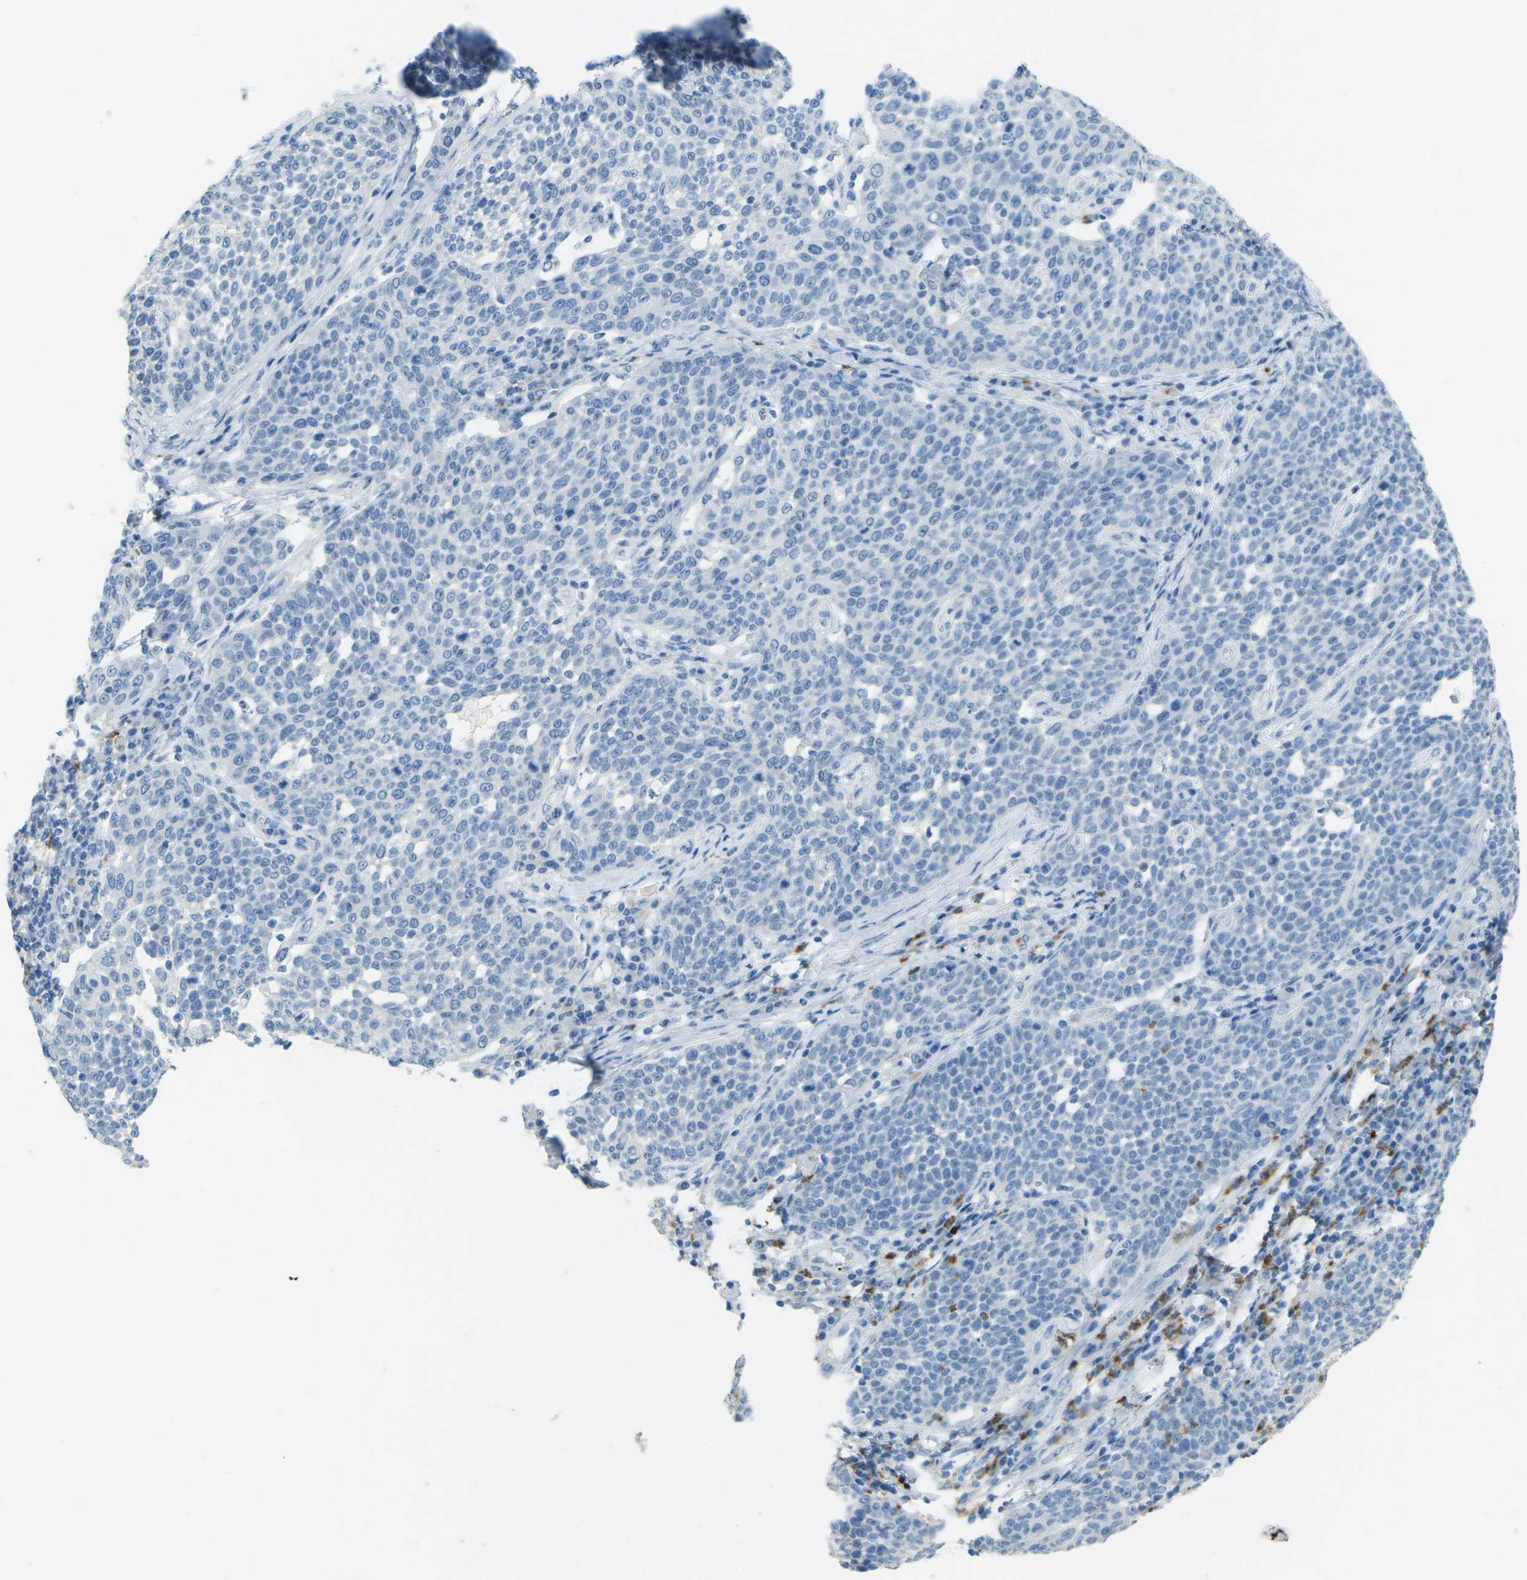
{"staining": {"intensity": "negative", "quantity": "none", "location": "none"}, "tissue": "cervical cancer", "cell_type": "Tumor cells", "image_type": "cancer", "snomed": [{"axis": "morphology", "description": "Squamous cell carcinoma, NOS"}, {"axis": "topography", "description": "Cervix"}], "caption": "Immunohistochemical staining of human cervical squamous cell carcinoma displays no significant positivity in tumor cells. (Immunohistochemistry (ihc), brightfield microscopy, high magnification).", "gene": "CDH16", "patient": {"sex": "female", "age": 34}}